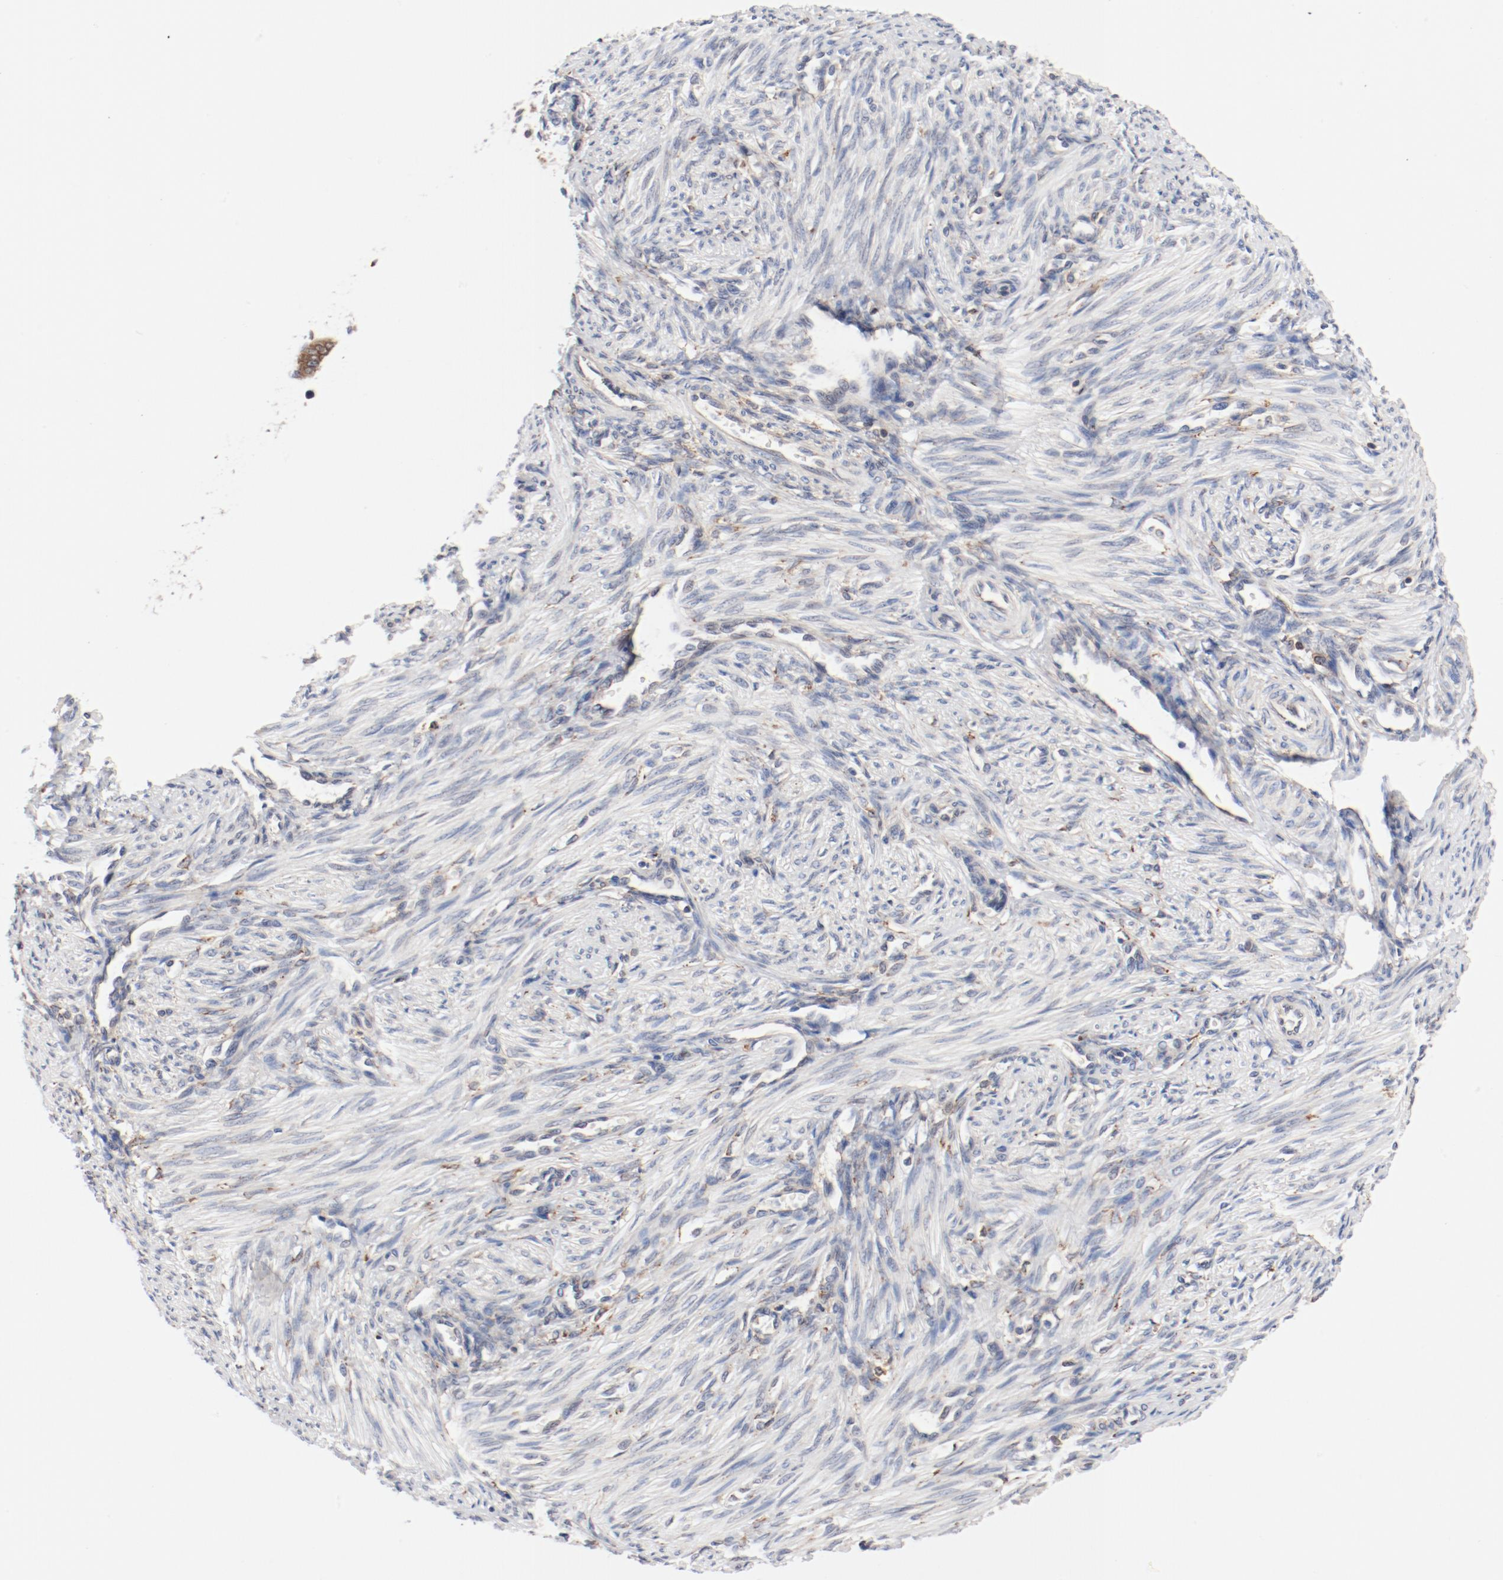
{"staining": {"intensity": "moderate", "quantity": "<25%", "location": "cytoplasmic/membranous"}, "tissue": "endometrium", "cell_type": "Cells in endometrial stroma", "image_type": "normal", "snomed": [{"axis": "morphology", "description": "Normal tissue, NOS"}, {"axis": "topography", "description": "Endometrium"}], "caption": "IHC histopathology image of normal human endometrium stained for a protein (brown), which reveals low levels of moderate cytoplasmic/membranous positivity in about <25% of cells in endometrial stroma.", "gene": "PDPK1", "patient": {"sex": "female", "age": 27}}